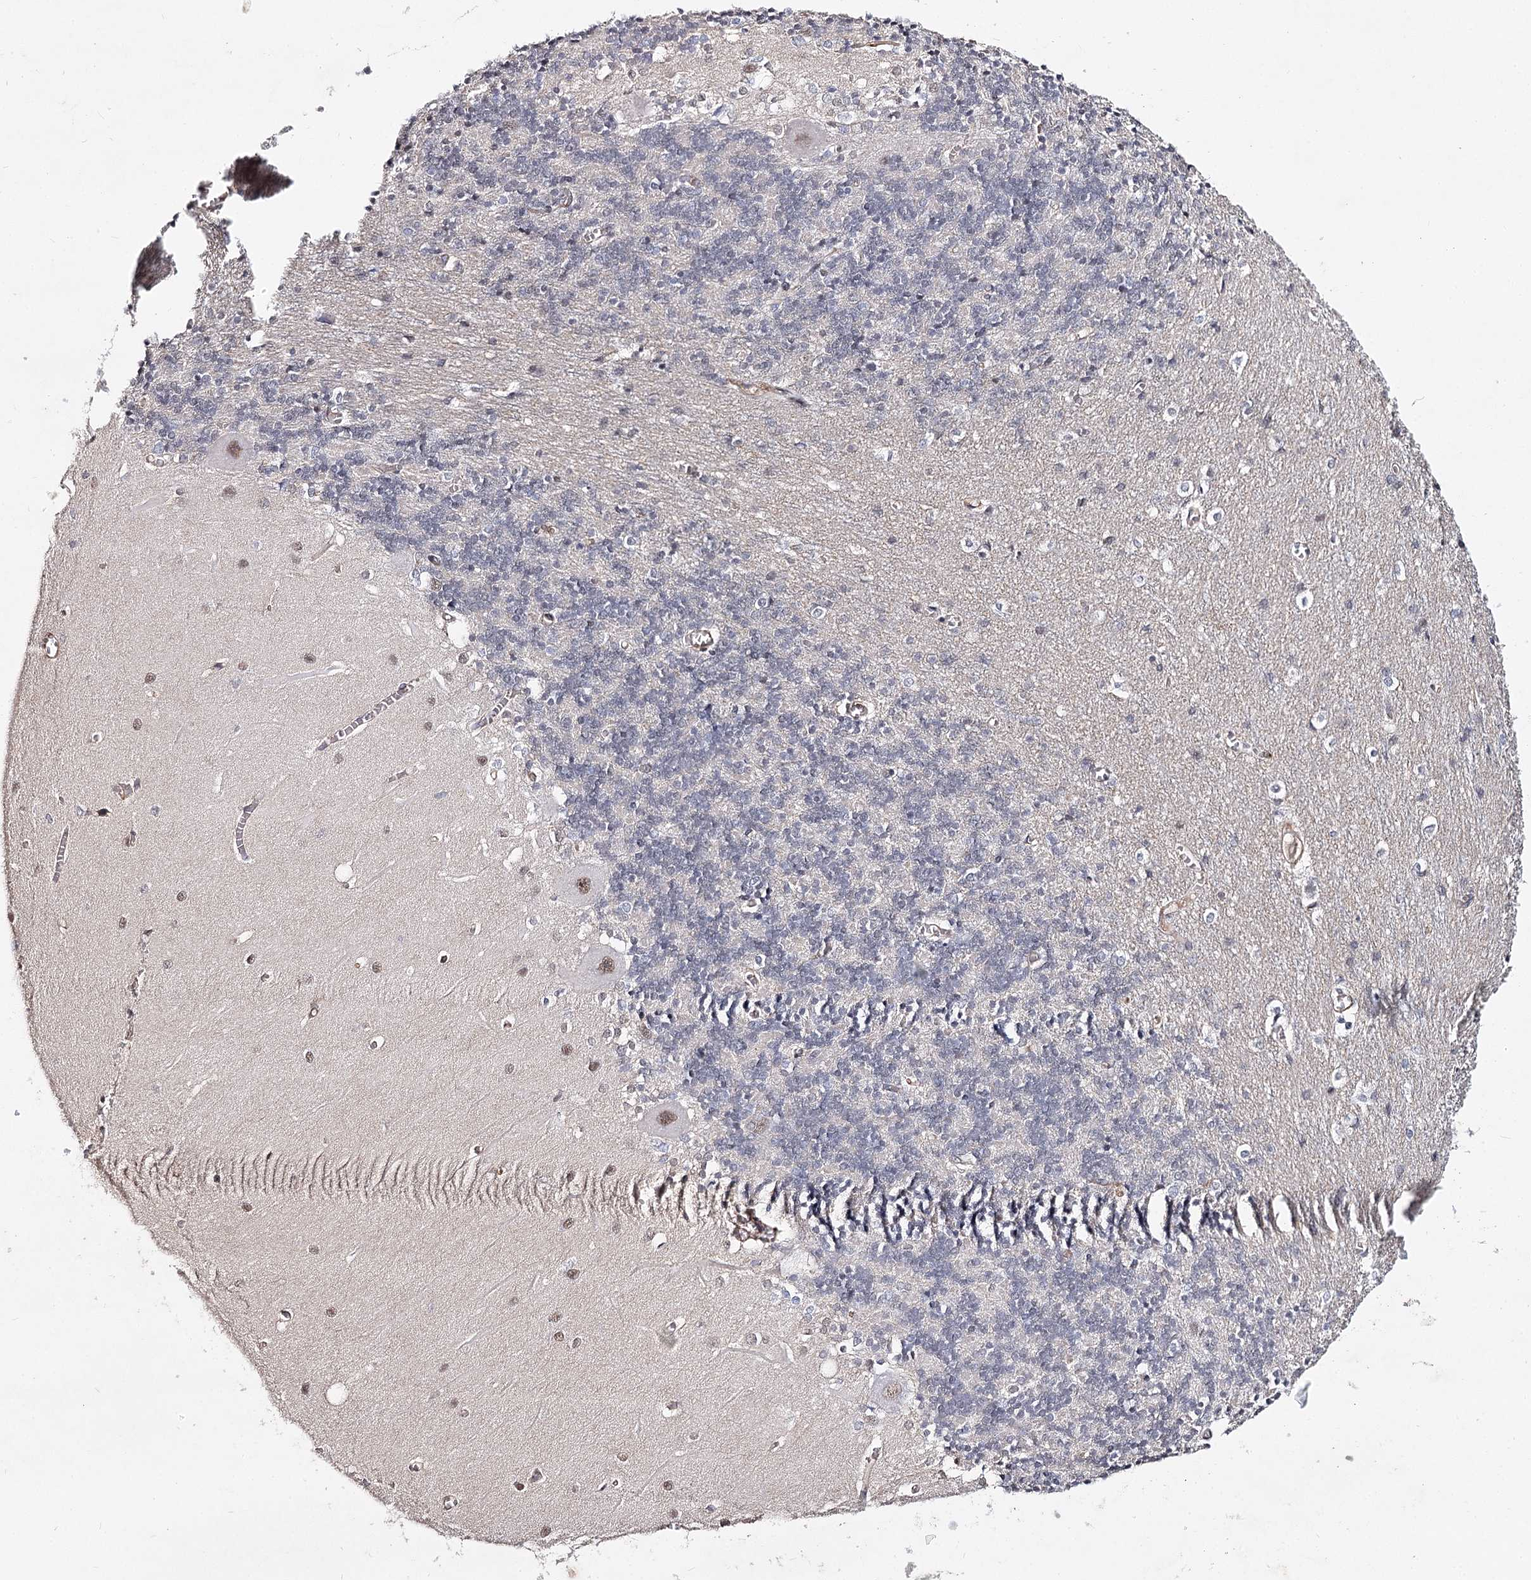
{"staining": {"intensity": "negative", "quantity": "none", "location": "none"}, "tissue": "cerebellum", "cell_type": "Cells in granular layer", "image_type": "normal", "snomed": [{"axis": "morphology", "description": "Normal tissue, NOS"}, {"axis": "topography", "description": "Cerebellum"}], "caption": "Immunohistochemistry photomicrograph of benign cerebellum: human cerebellum stained with DAB displays no significant protein staining in cells in granular layer.", "gene": "TMEM218", "patient": {"sex": "male", "age": 37}}